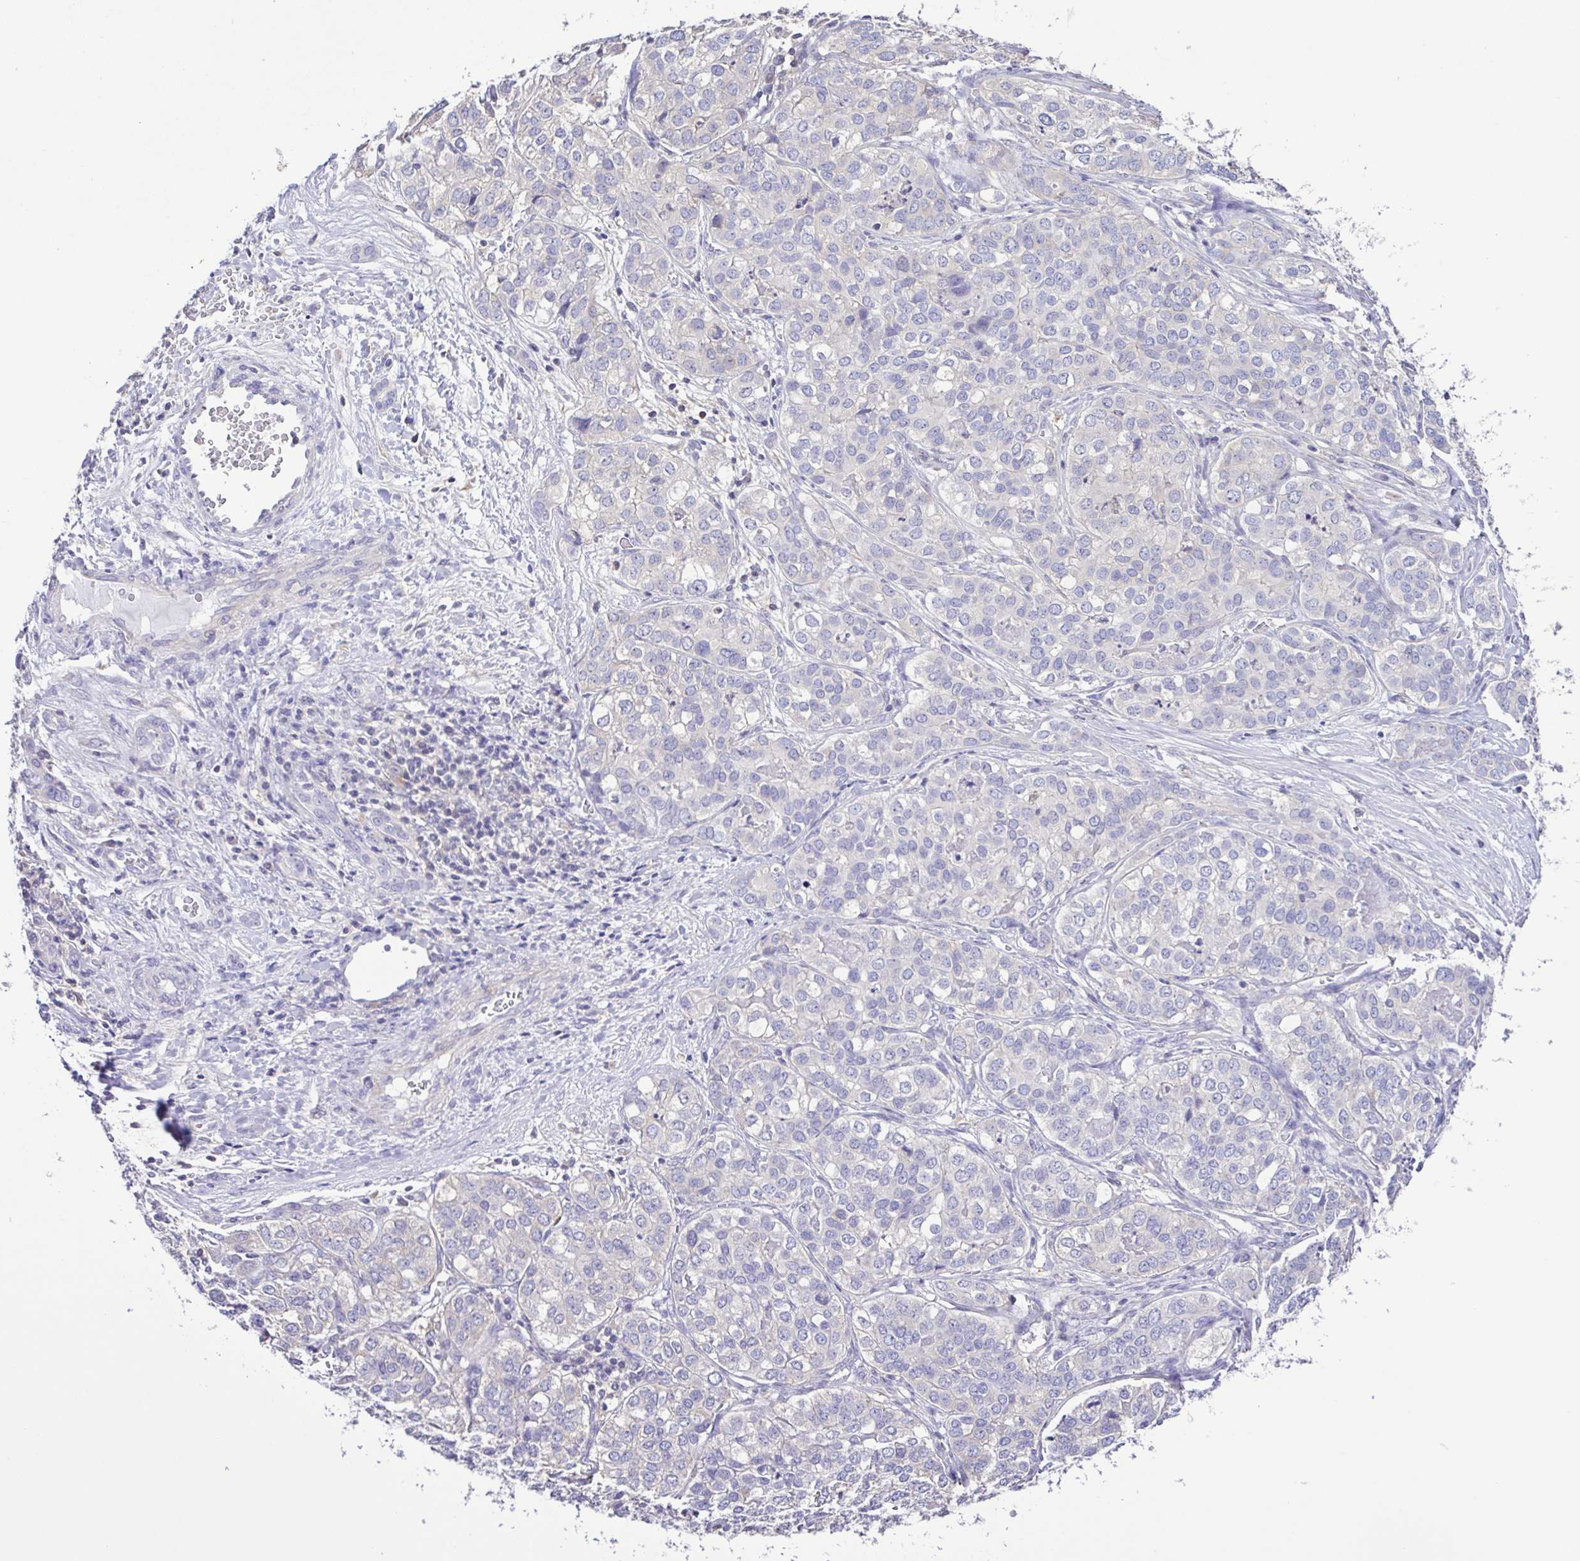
{"staining": {"intensity": "negative", "quantity": "none", "location": "none"}, "tissue": "liver cancer", "cell_type": "Tumor cells", "image_type": "cancer", "snomed": [{"axis": "morphology", "description": "Cholangiocarcinoma"}, {"axis": "topography", "description": "Liver"}], "caption": "Image shows no significant protein staining in tumor cells of liver cancer (cholangiocarcinoma).", "gene": "CYP17A1", "patient": {"sex": "male", "age": 56}}